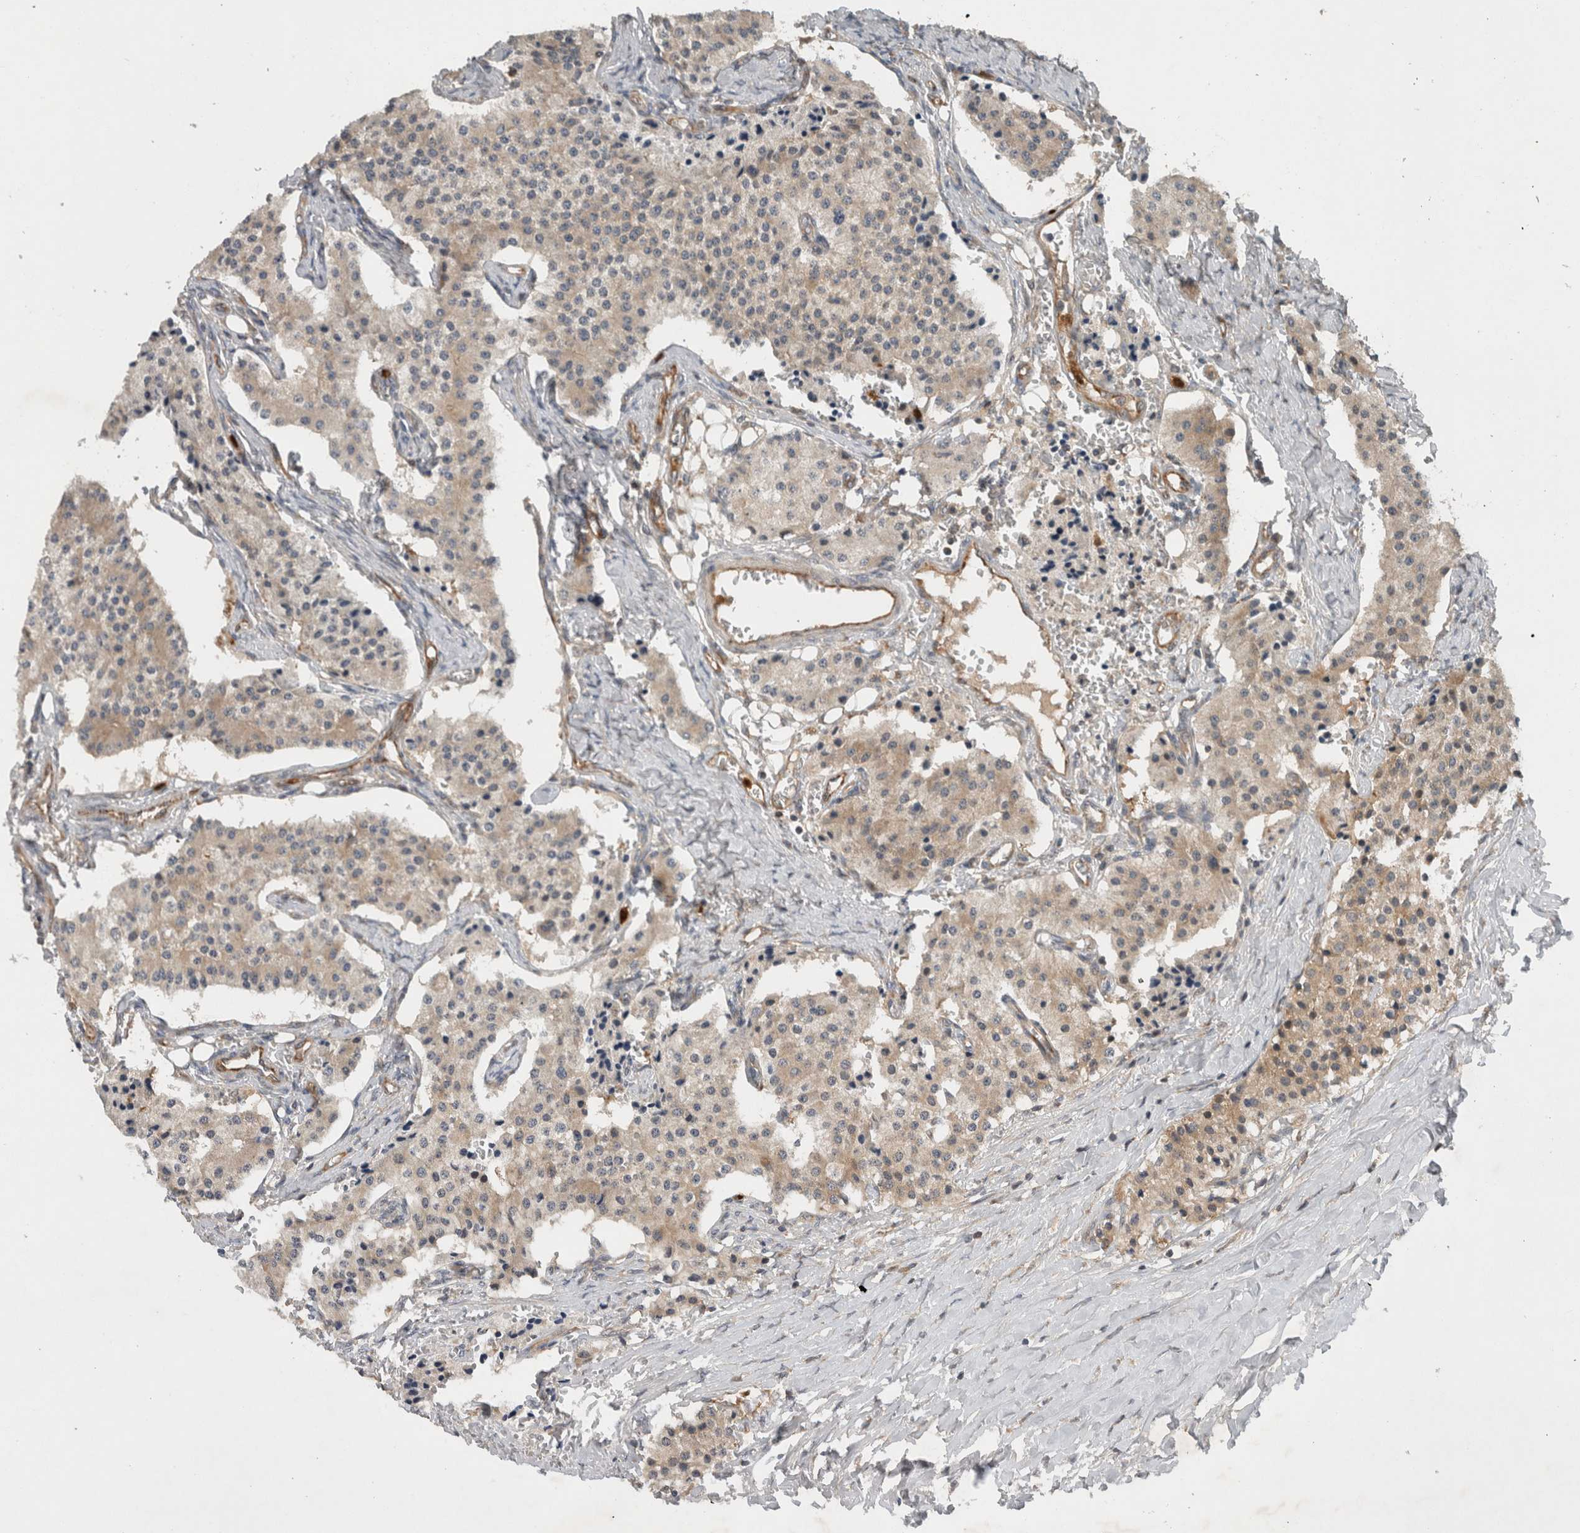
{"staining": {"intensity": "weak", "quantity": "<25%", "location": "cytoplasmic/membranous"}, "tissue": "carcinoid", "cell_type": "Tumor cells", "image_type": "cancer", "snomed": [{"axis": "morphology", "description": "Carcinoid, malignant, NOS"}, {"axis": "topography", "description": "Colon"}], "caption": "Protein analysis of carcinoid reveals no significant positivity in tumor cells.", "gene": "PDCD2", "patient": {"sex": "female", "age": 52}}